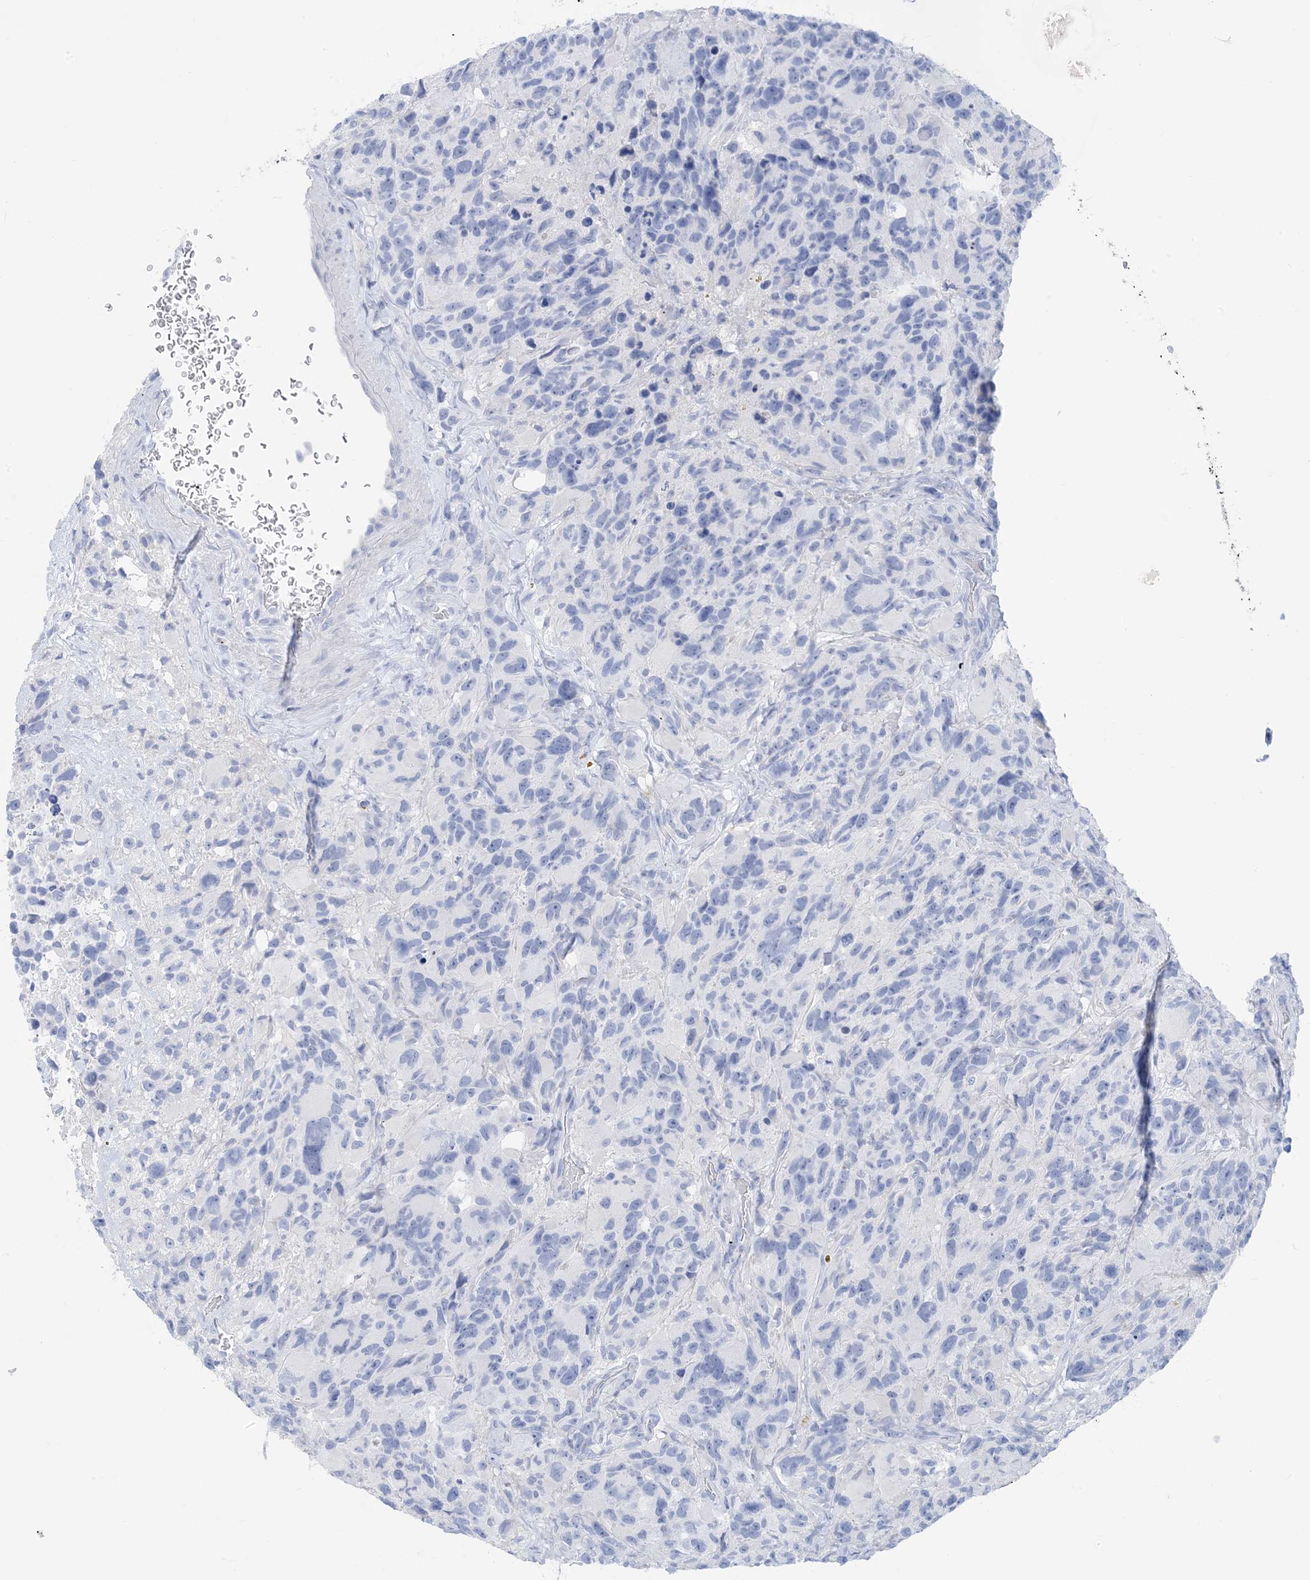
{"staining": {"intensity": "negative", "quantity": "none", "location": "none"}, "tissue": "glioma", "cell_type": "Tumor cells", "image_type": "cancer", "snomed": [{"axis": "morphology", "description": "Glioma, malignant, High grade"}, {"axis": "topography", "description": "Brain"}], "caption": "The image exhibits no significant positivity in tumor cells of malignant high-grade glioma.", "gene": "SH3YL1", "patient": {"sex": "male", "age": 69}}